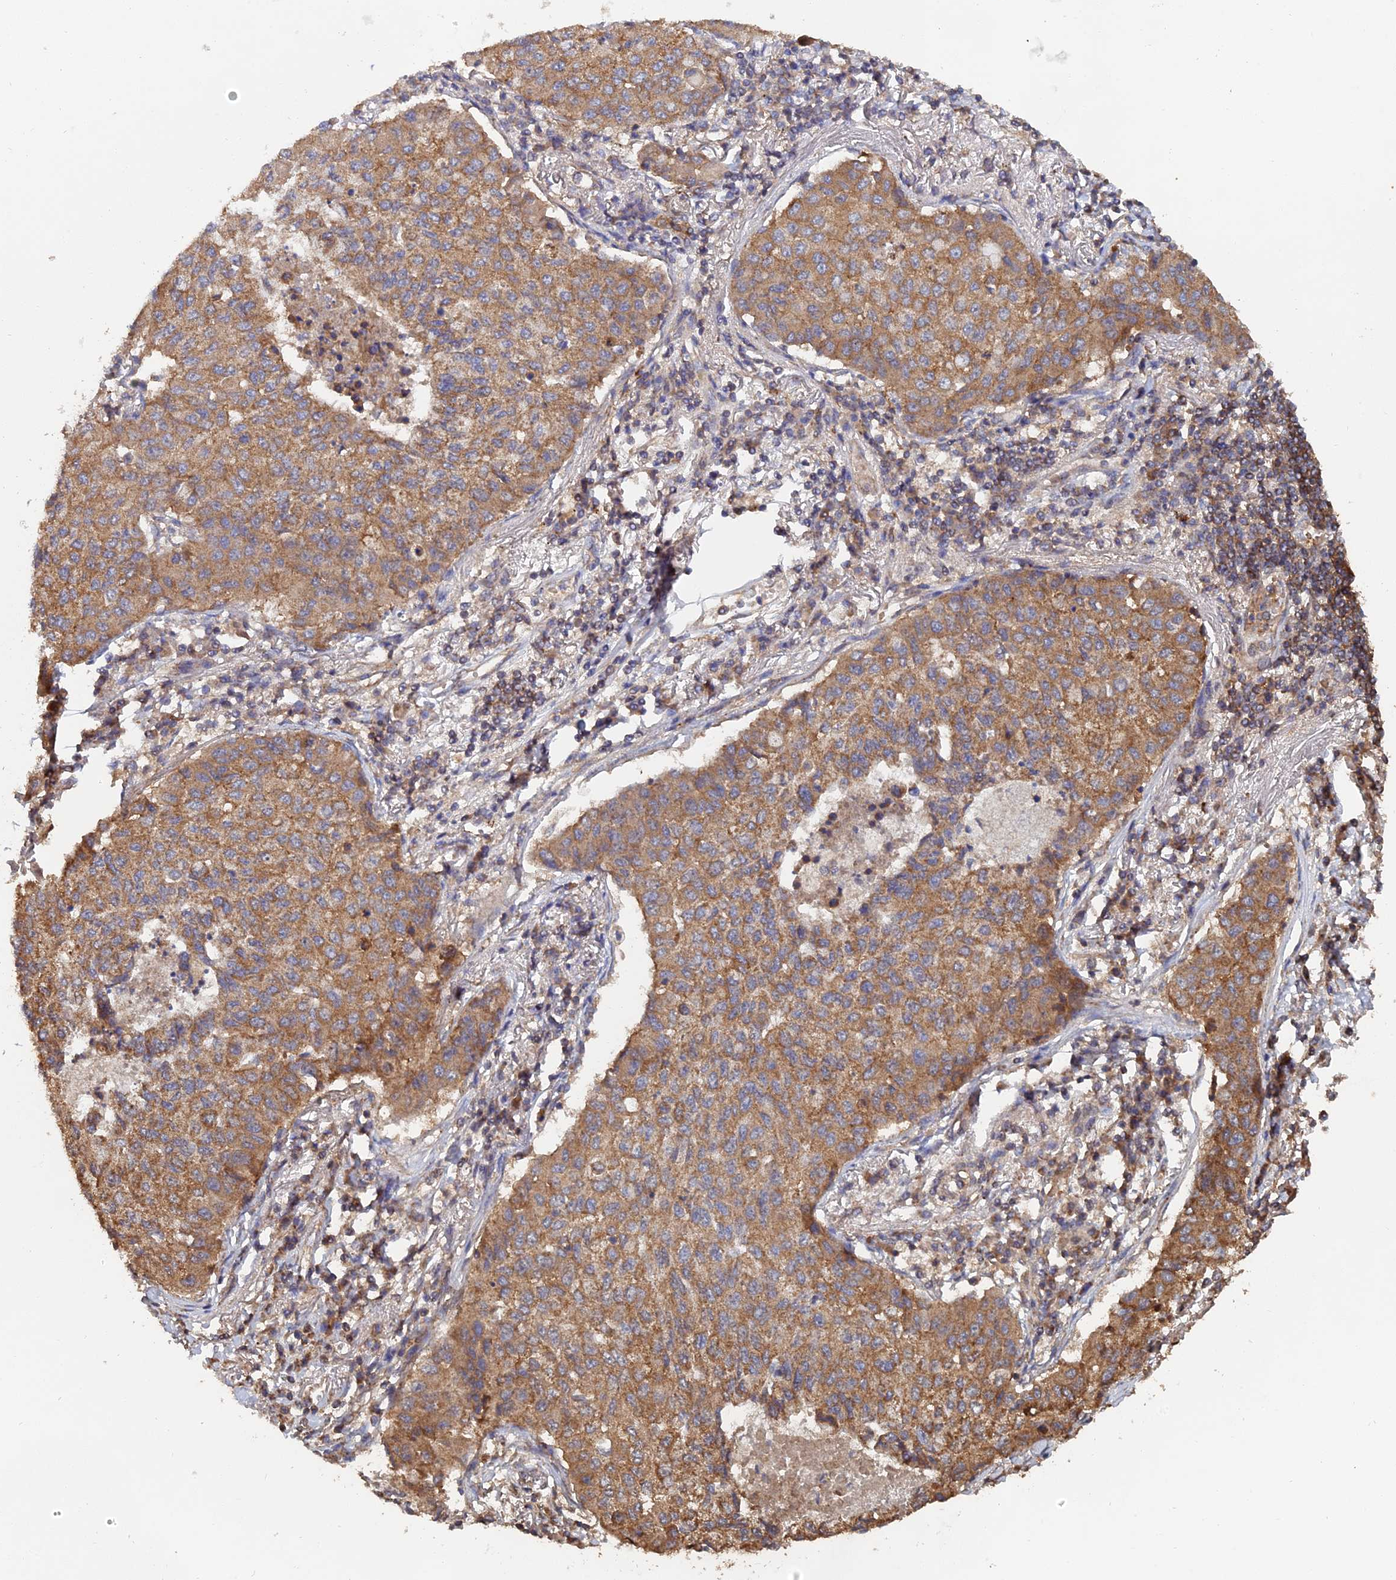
{"staining": {"intensity": "moderate", "quantity": ">75%", "location": "cytoplasmic/membranous"}, "tissue": "lung cancer", "cell_type": "Tumor cells", "image_type": "cancer", "snomed": [{"axis": "morphology", "description": "Squamous cell carcinoma, NOS"}, {"axis": "topography", "description": "Lung"}], "caption": "Protein staining reveals moderate cytoplasmic/membranous expression in approximately >75% of tumor cells in squamous cell carcinoma (lung). The staining was performed using DAB (3,3'-diaminobenzidine) to visualize the protein expression in brown, while the nuclei were stained in blue with hematoxylin (Magnification: 20x).", "gene": "SPANXN4", "patient": {"sex": "male", "age": 74}}